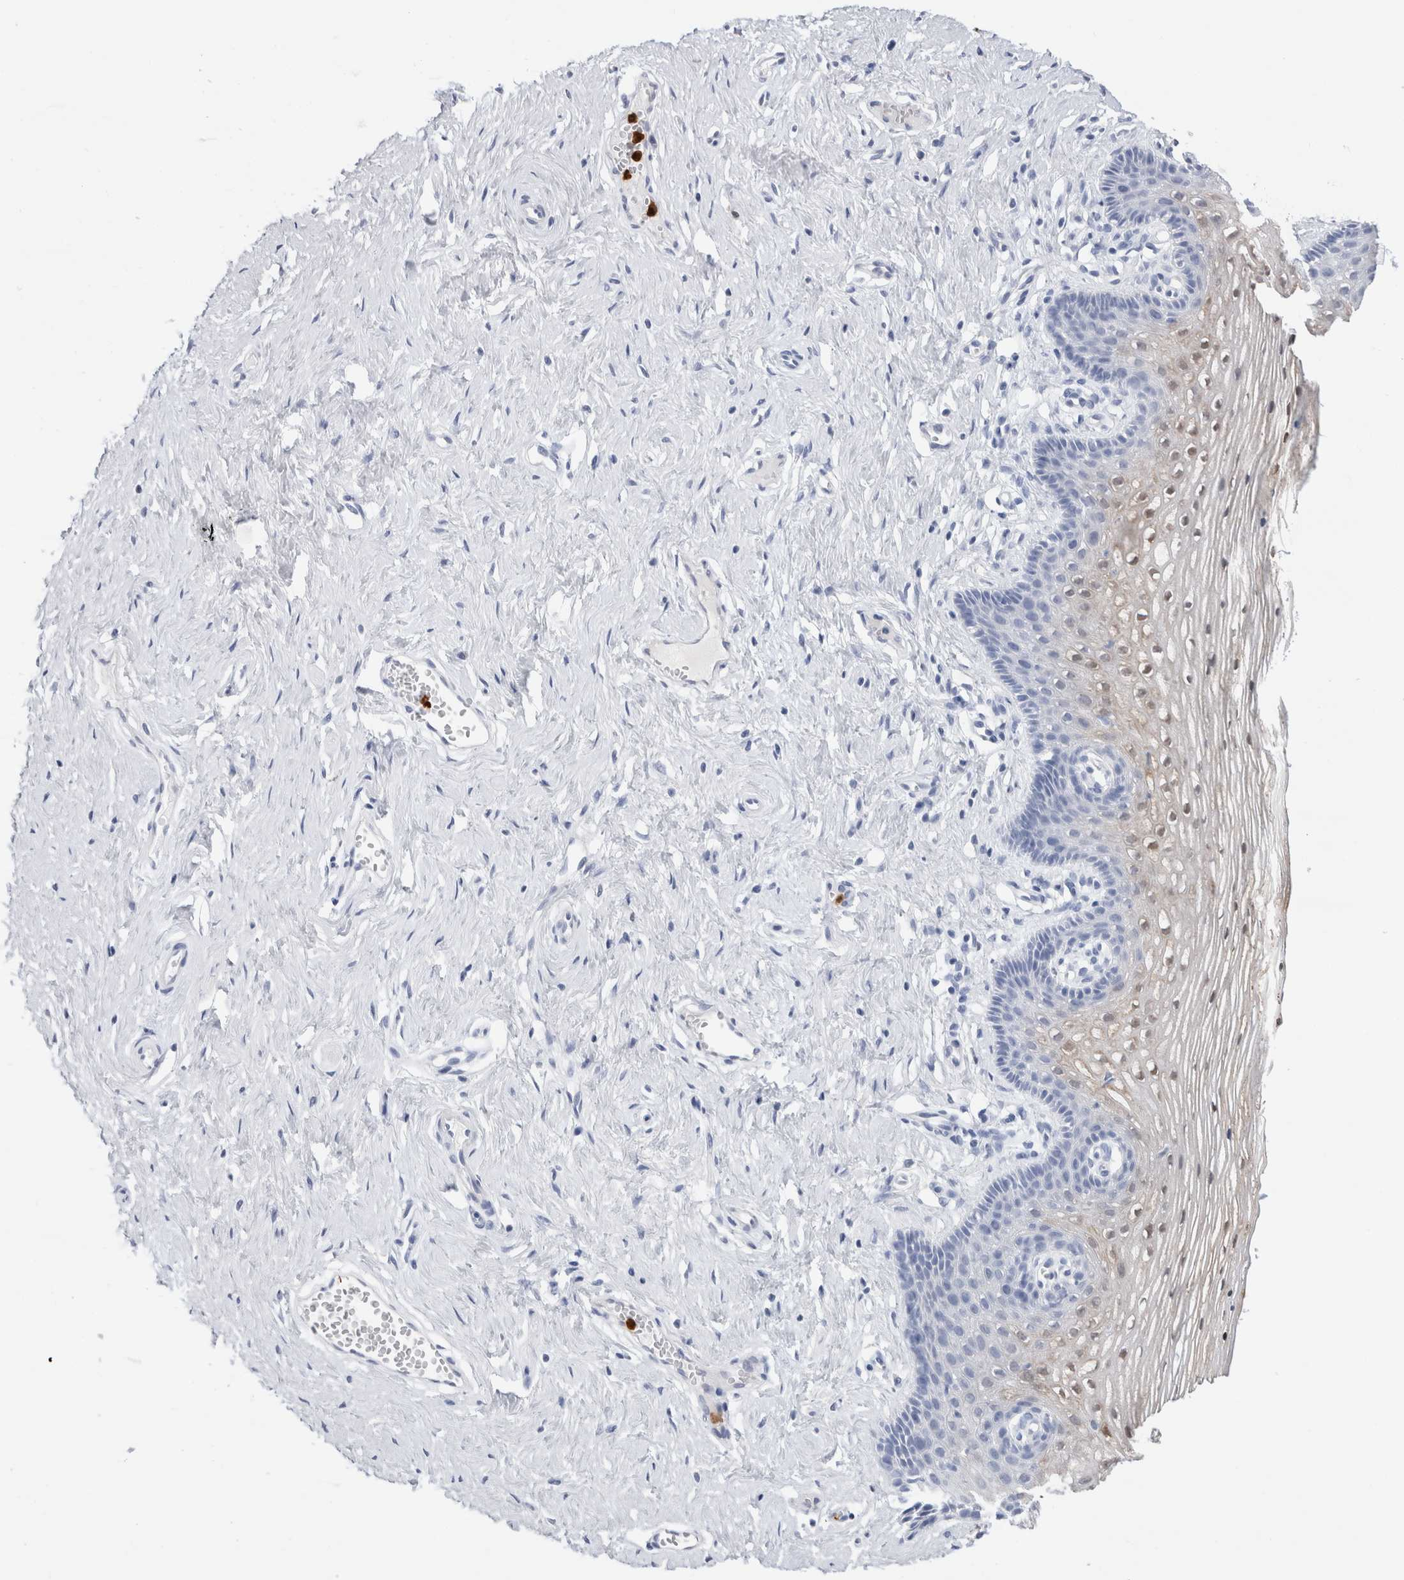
{"staining": {"intensity": "weak", "quantity": "25%-75%", "location": "cytoplasmic/membranous"}, "tissue": "vagina", "cell_type": "Squamous epithelial cells", "image_type": "normal", "snomed": [{"axis": "morphology", "description": "Normal tissue, NOS"}, {"axis": "topography", "description": "Vagina"}], "caption": "High-power microscopy captured an IHC image of normal vagina, revealing weak cytoplasmic/membranous staining in approximately 25%-75% of squamous epithelial cells.", "gene": "SLC10A5", "patient": {"sex": "female", "age": 32}}